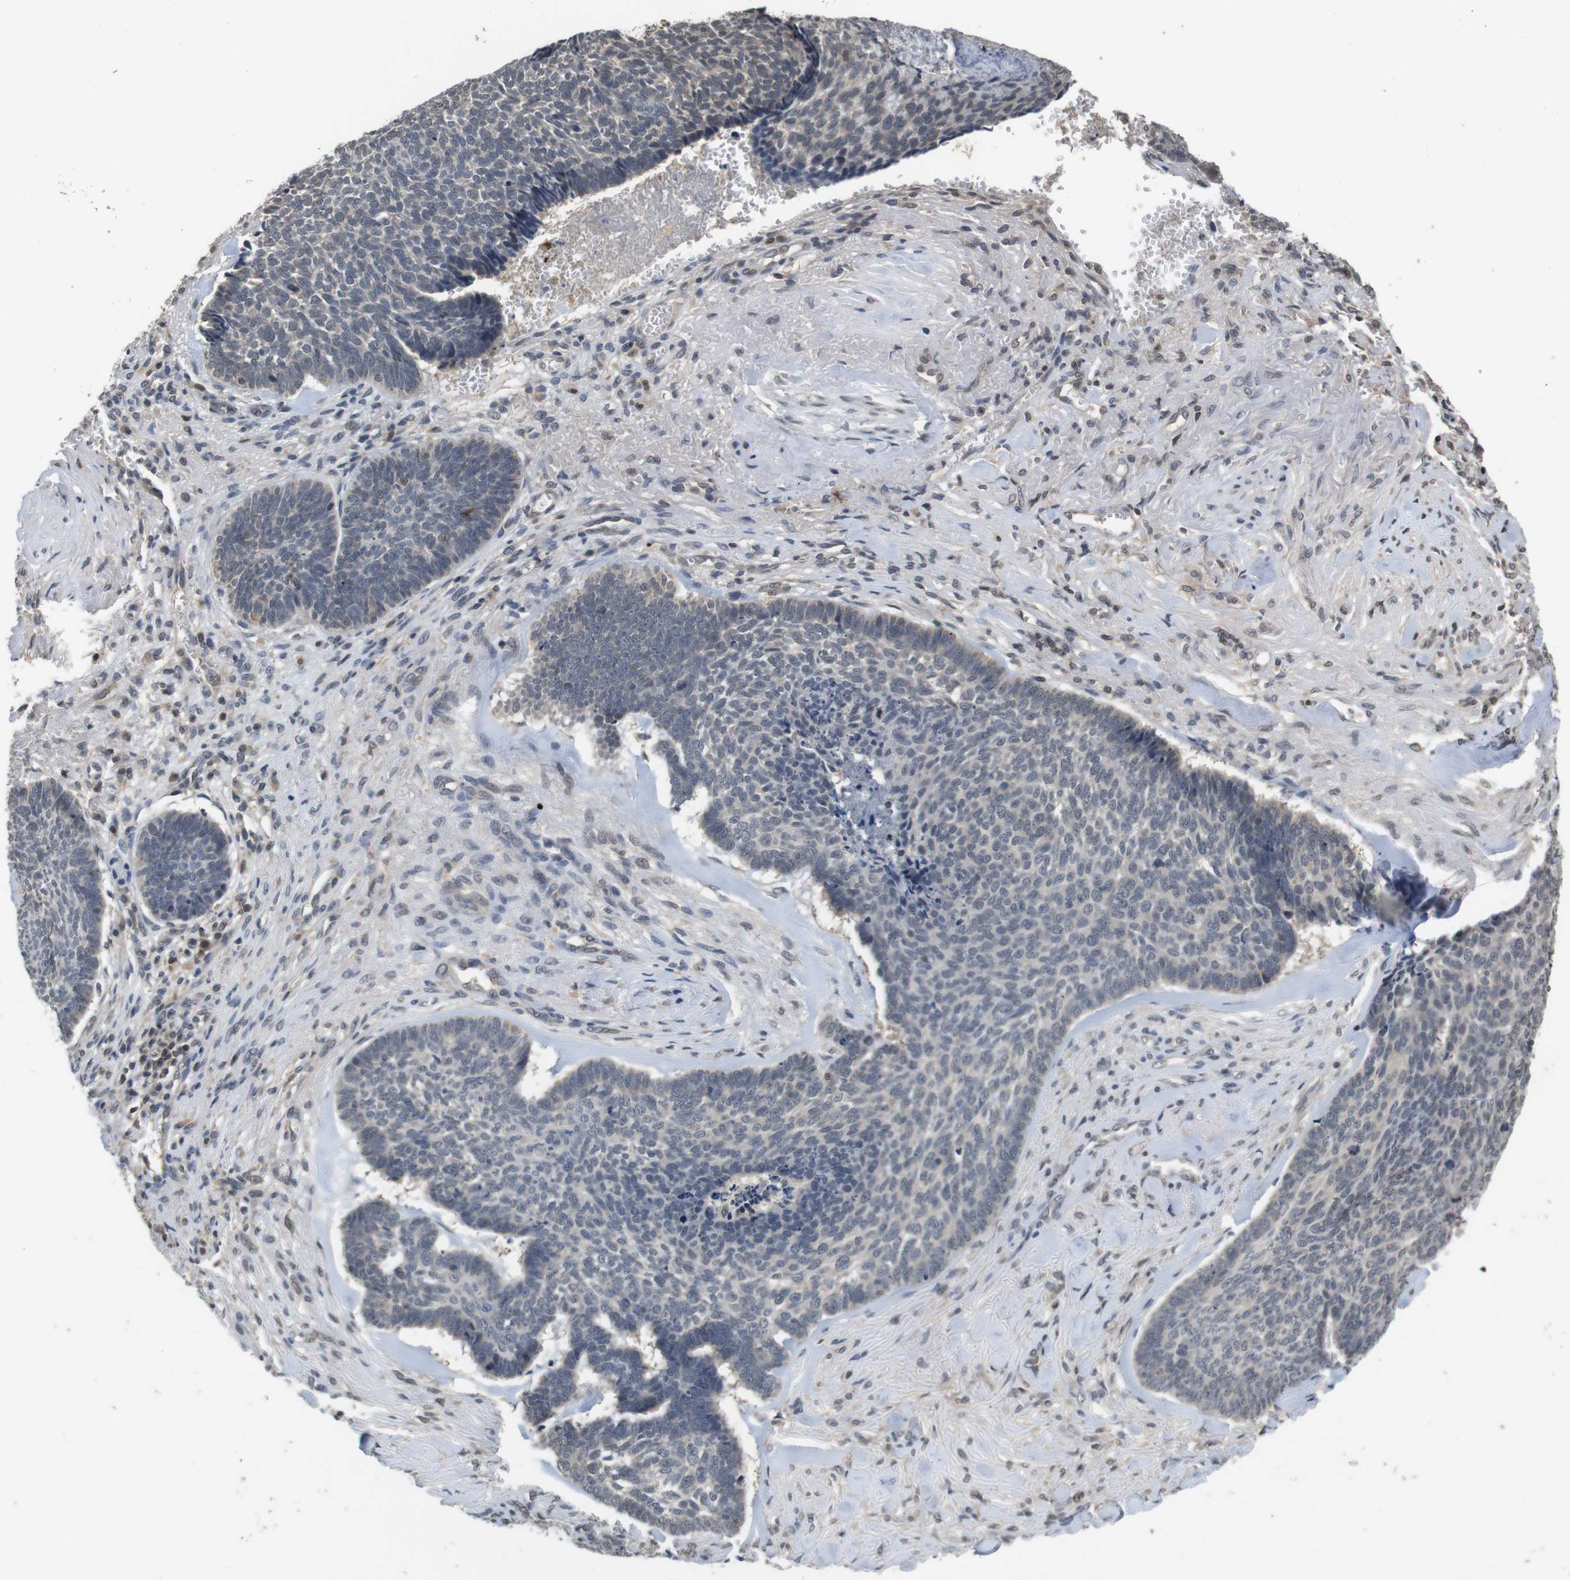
{"staining": {"intensity": "negative", "quantity": "none", "location": "none"}, "tissue": "skin cancer", "cell_type": "Tumor cells", "image_type": "cancer", "snomed": [{"axis": "morphology", "description": "Basal cell carcinoma"}, {"axis": "topography", "description": "Skin"}], "caption": "Tumor cells show no significant protein positivity in basal cell carcinoma (skin).", "gene": "FADD", "patient": {"sex": "male", "age": 84}}